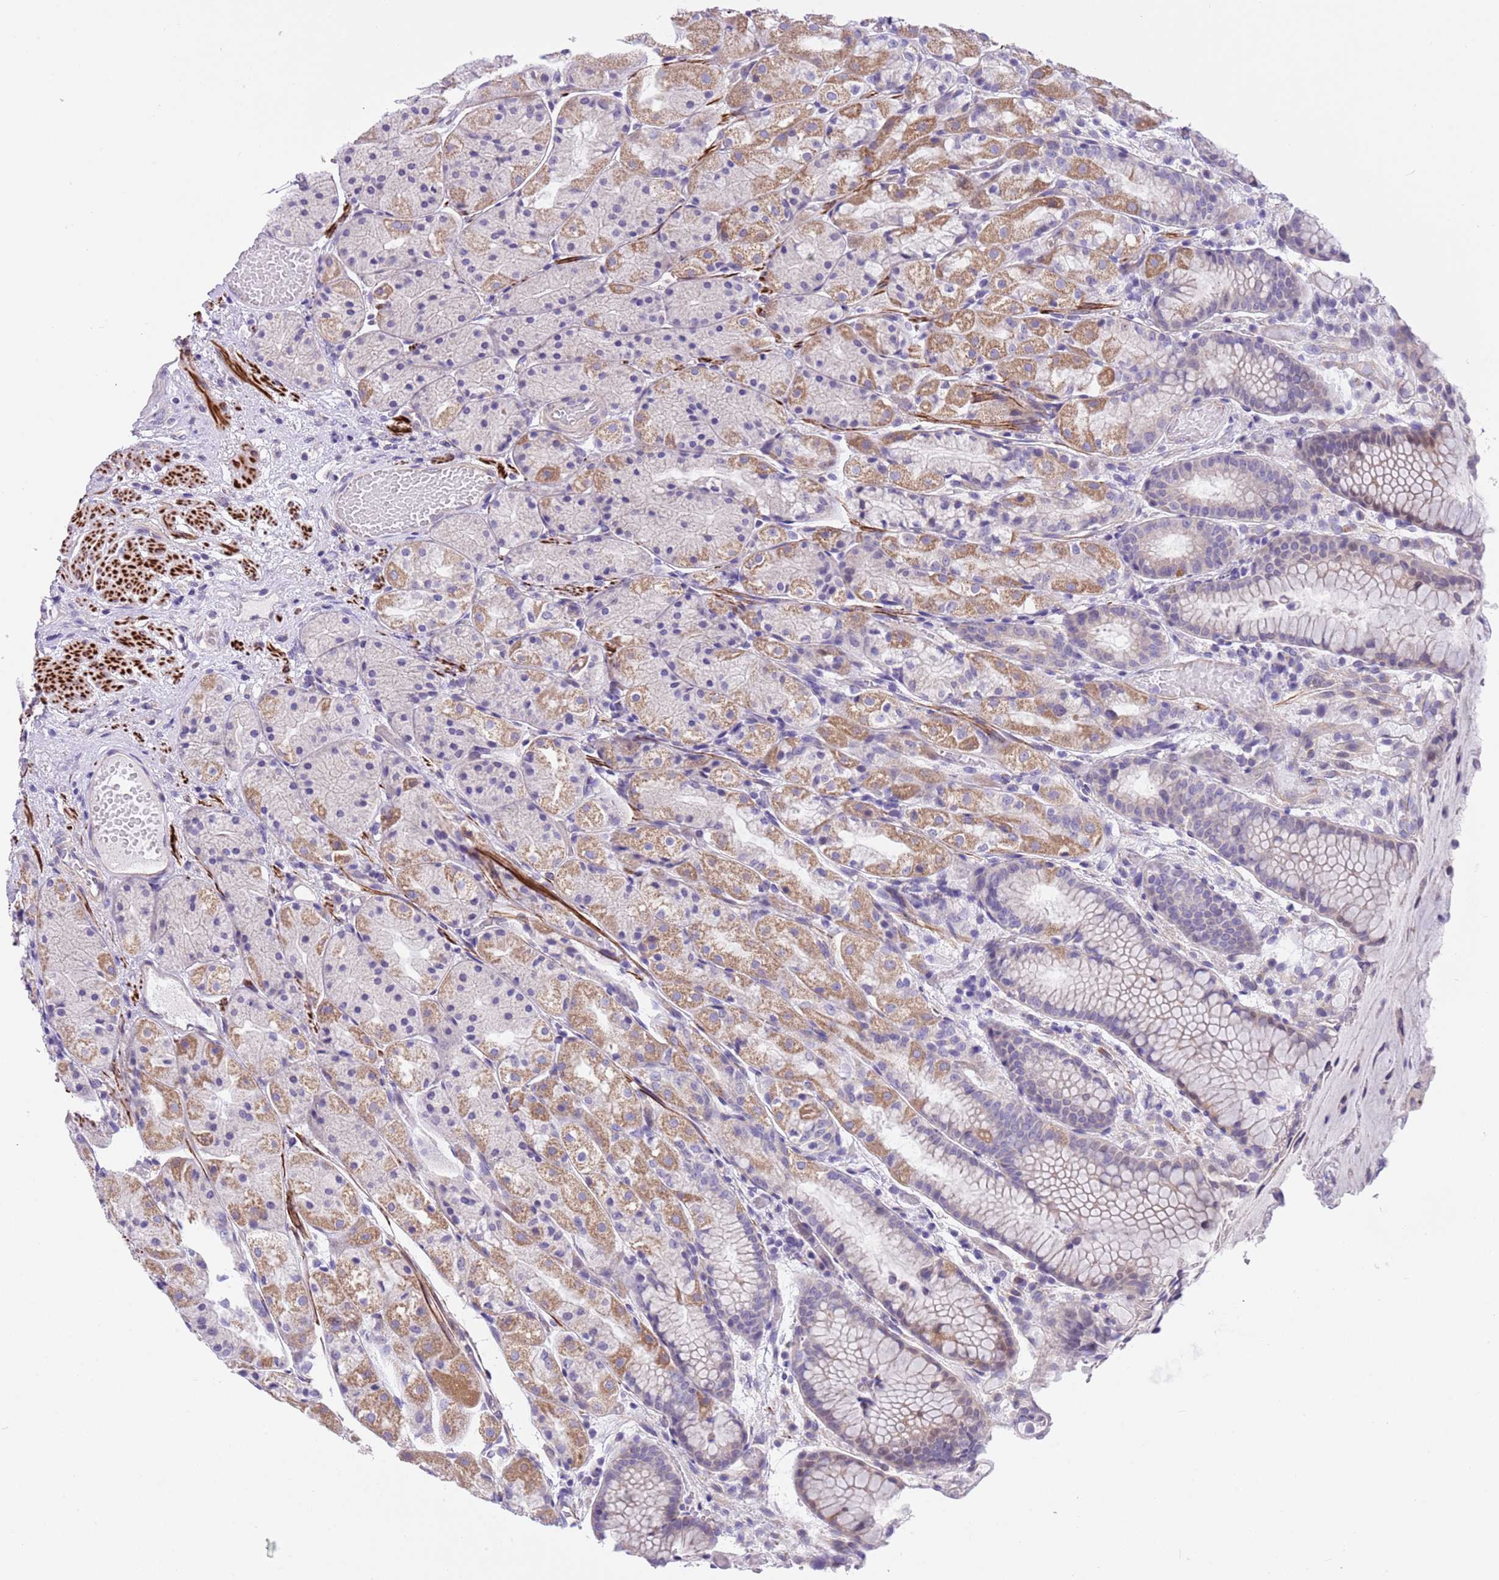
{"staining": {"intensity": "moderate", "quantity": "25%-75%", "location": "cytoplasmic/membranous"}, "tissue": "stomach", "cell_type": "Glandular cells", "image_type": "normal", "snomed": [{"axis": "morphology", "description": "Normal tissue, NOS"}, {"axis": "topography", "description": "Stomach, upper"}], "caption": "Protein expression analysis of unremarkable stomach demonstrates moderate cytoplasmic/membranous staining in about 25%-75% of glandular cells. The staining was performed using DAB, with brown indicating positive protein expression. Nuclei are stained blue with hematoxylin.", "gene": "NET1", "patient": {"sex": "male", "age": 72}}